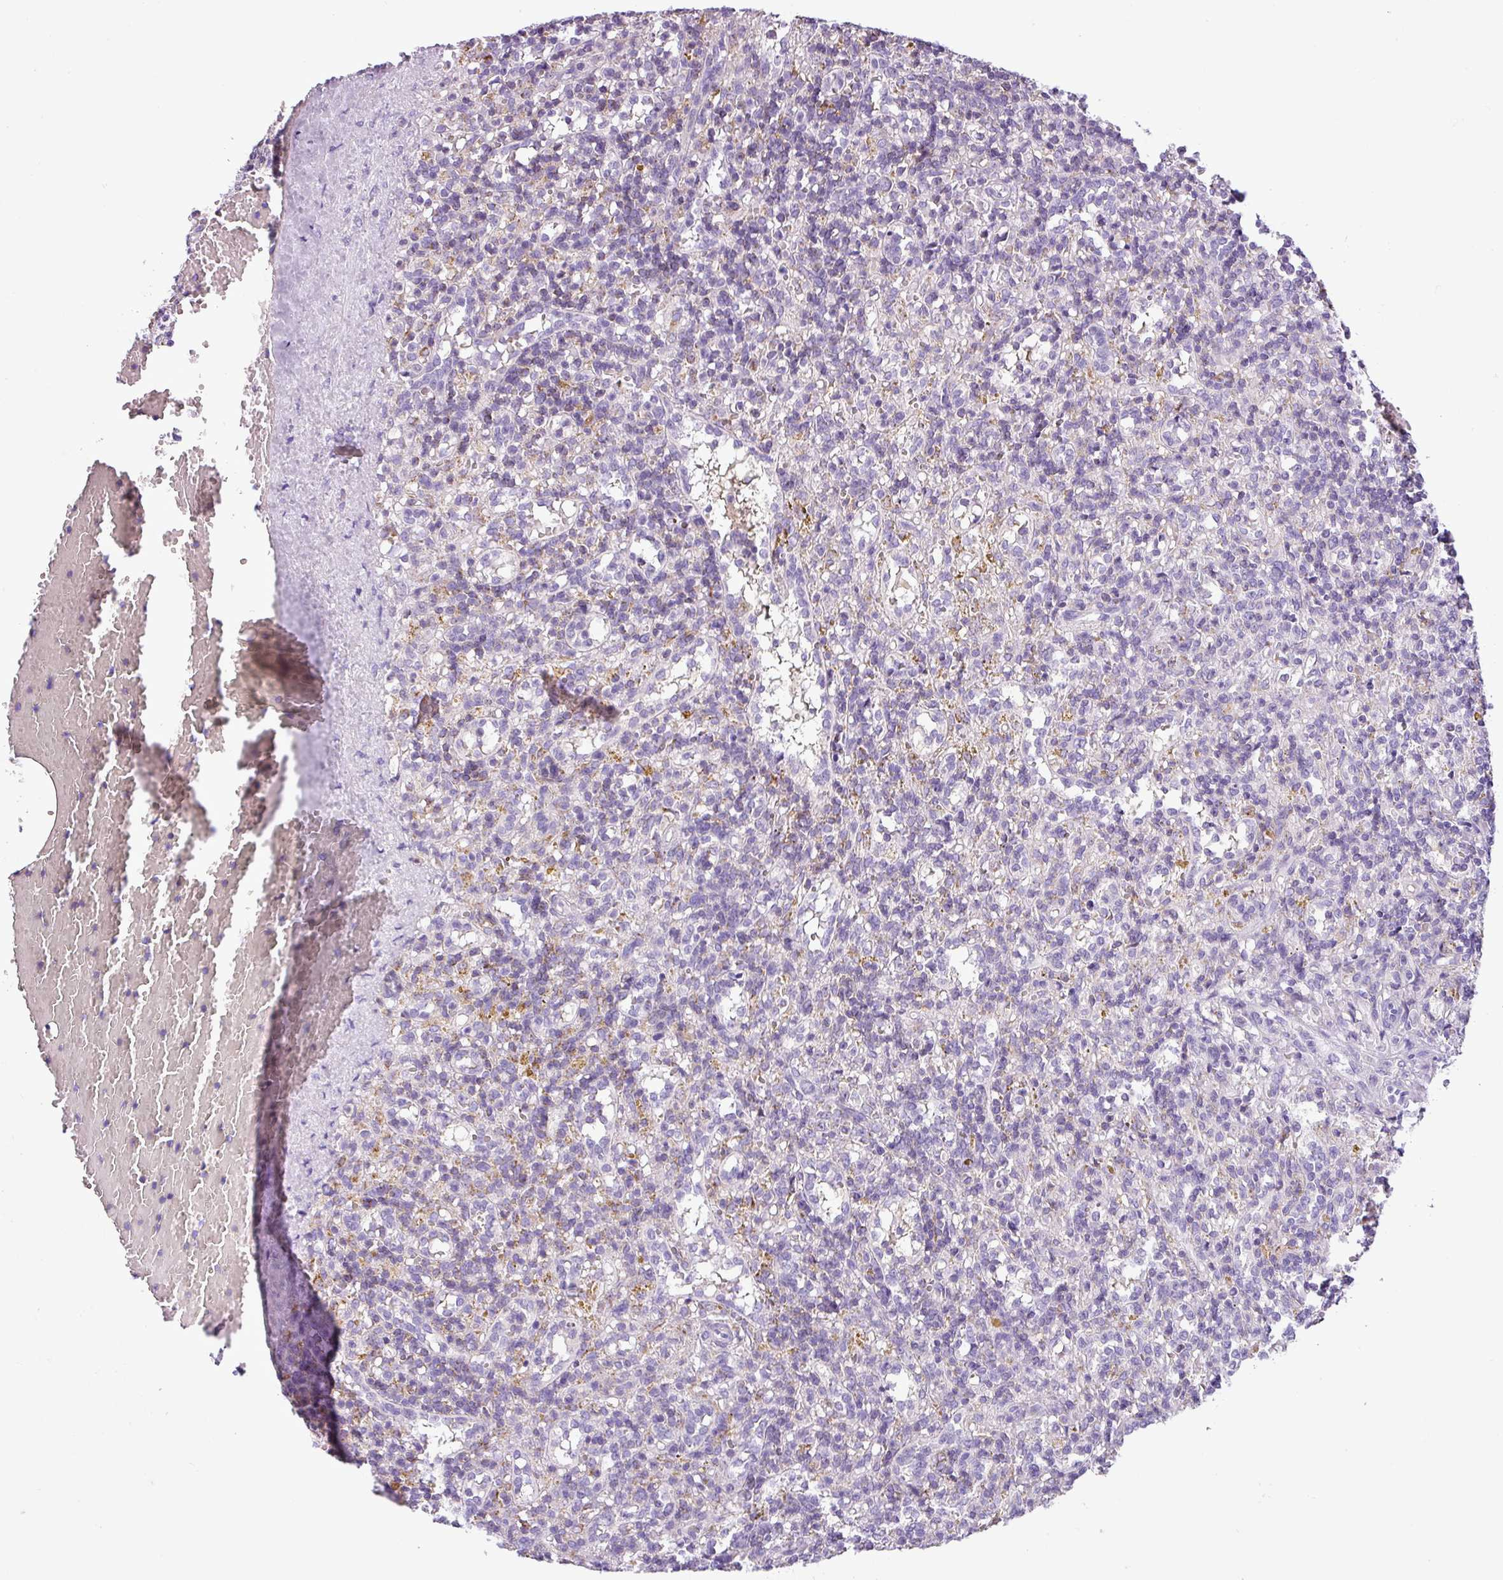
{"staining": {"intensity": "negative", "quantity": "none", "location": "none"}, "tissue": "lymphoma", "cell_type": "Tumor cells", "image_type": "cancer", "snomed": [{"axis": "morphology", "description": "Malignant lymphoma, non-Hodgkin's type, Low grade"}, {"axis": "topography", "description": "Spleen"}], "caption": "This is an immunohistochemistry (IHC) image of low-grade malignant lymphoma, non-Hodgkin's type. There is no staining in tumor cells.", "gene": "HMCN2", "patient": {"sex": "male", "age": 67}}